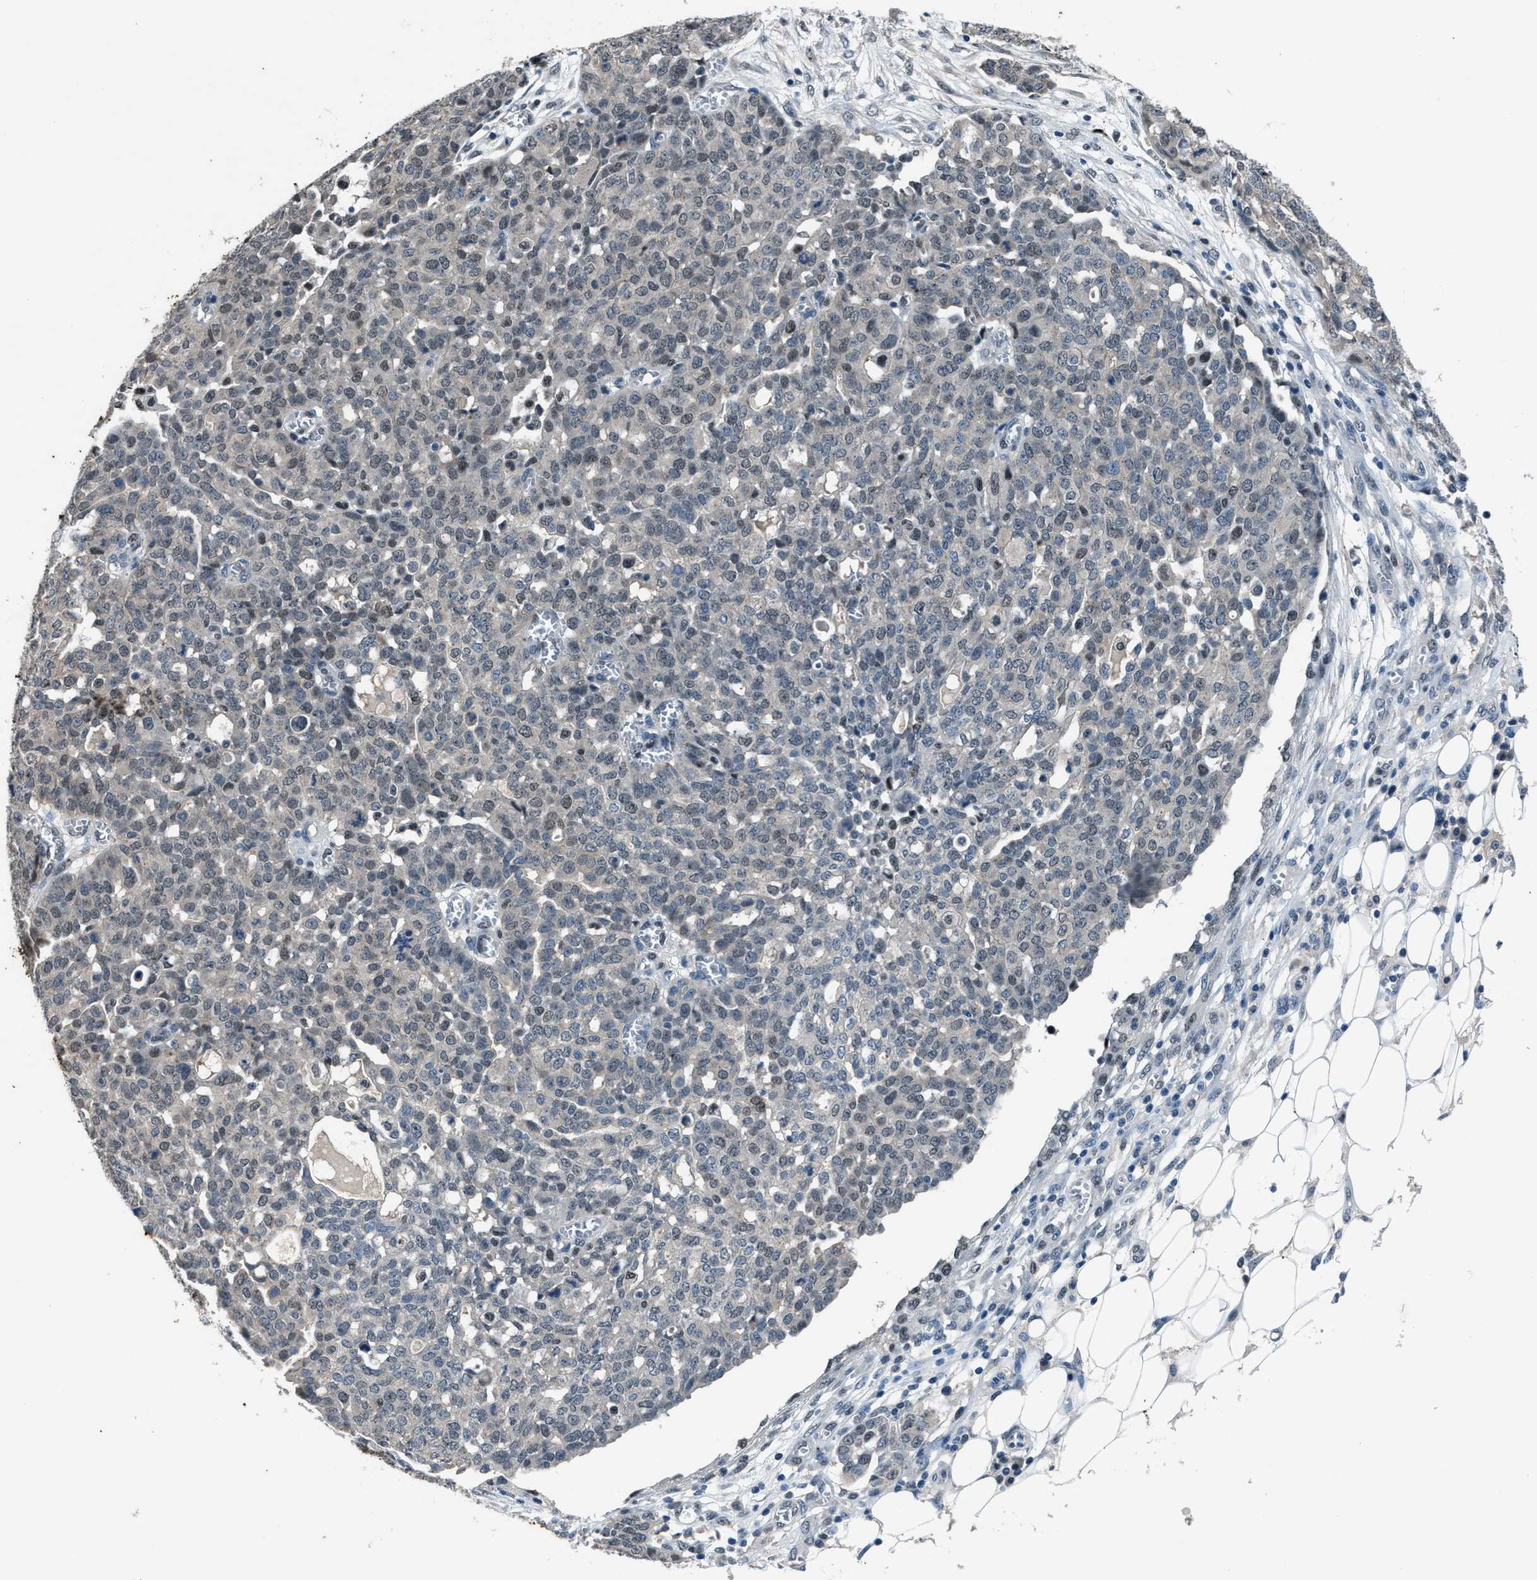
{"staining": {"intensity": "weak", "quantity": "<25%", "location": "nuclear"}, "tissue": "ovarian cancer", "cell_type": "Tumor cells", "image_type": "cancer", "snomed": [{"axis": "morphology", "description": "Cystadenocarcinoma, serous, NOS"}, {"axis": "topography", "description": "Soft tissue"}, {"axis": "topography", "description": "Ovary"}], "caption": "Serous cystadenocarcinoma (ovarian) stained for a protein using immunohistochemistry reveals no positivity tumor cells.", "gene": "DUSP19", "patient": {"sex": "female", "age": 57}}